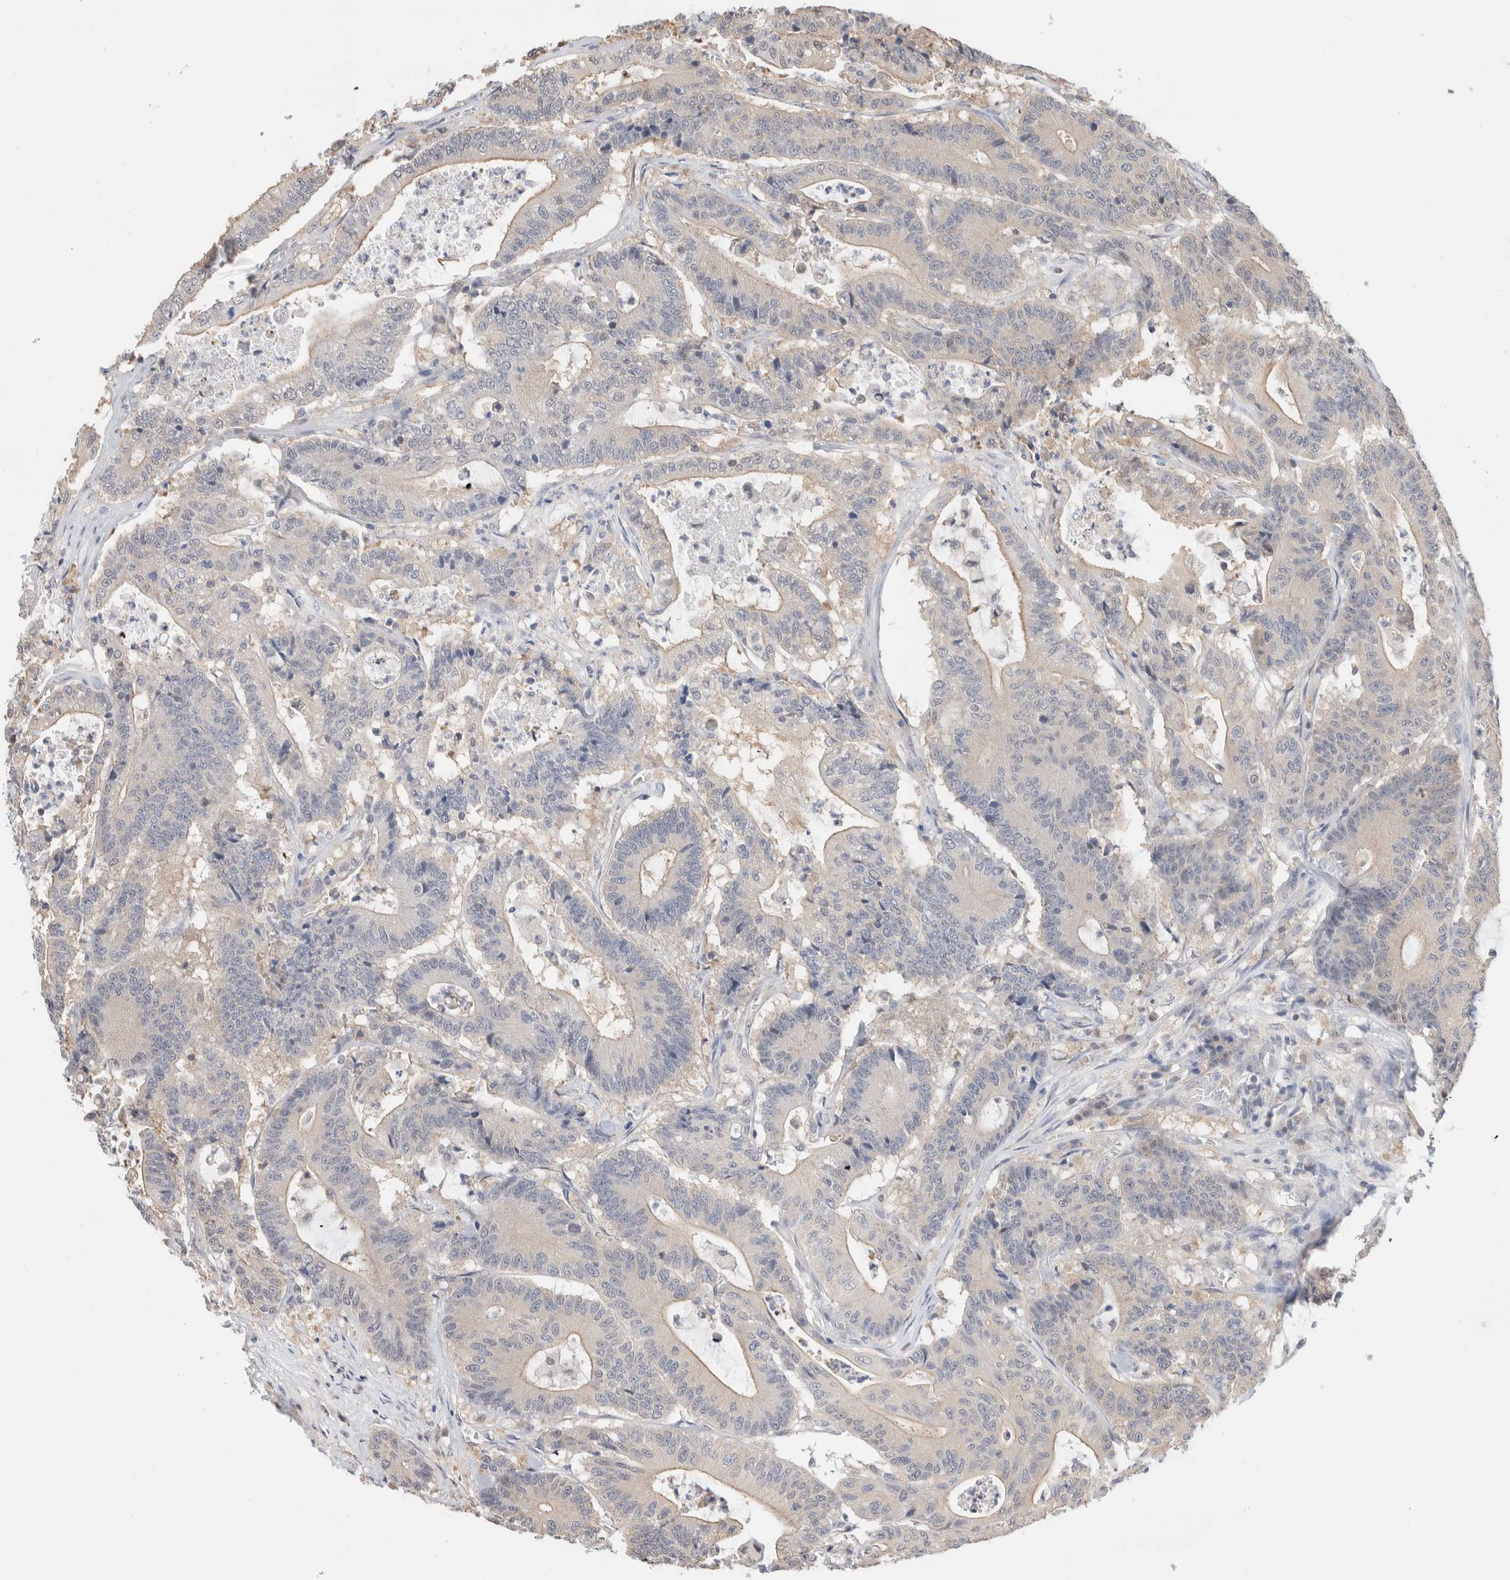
{"staining": {"intensity": "weak", "quantity": "<25%", "location": "cytoplasmic/membranous"}, "tissue": "colorectal cancer", "cell_type": "Tumor cells", "image_type": "cancer", "snomed": [{"axis": "morphology", "description": "Adenocarcinoma, NOS"}, {"axis": "topography", "description": "Colon"}], "caption": "Immunohistochemical staining of human colorectal cancer displays no significant staining in tumor cells. The staining was performed using DAB (3,3'-diaminobenzidine) to visualize the protein expression in brown, while the nuclei were stained in blue with hematoxylin (Magnification: 20x).", "gene": "C17orf97", "patient": {"sex": "female", "age": 84}}